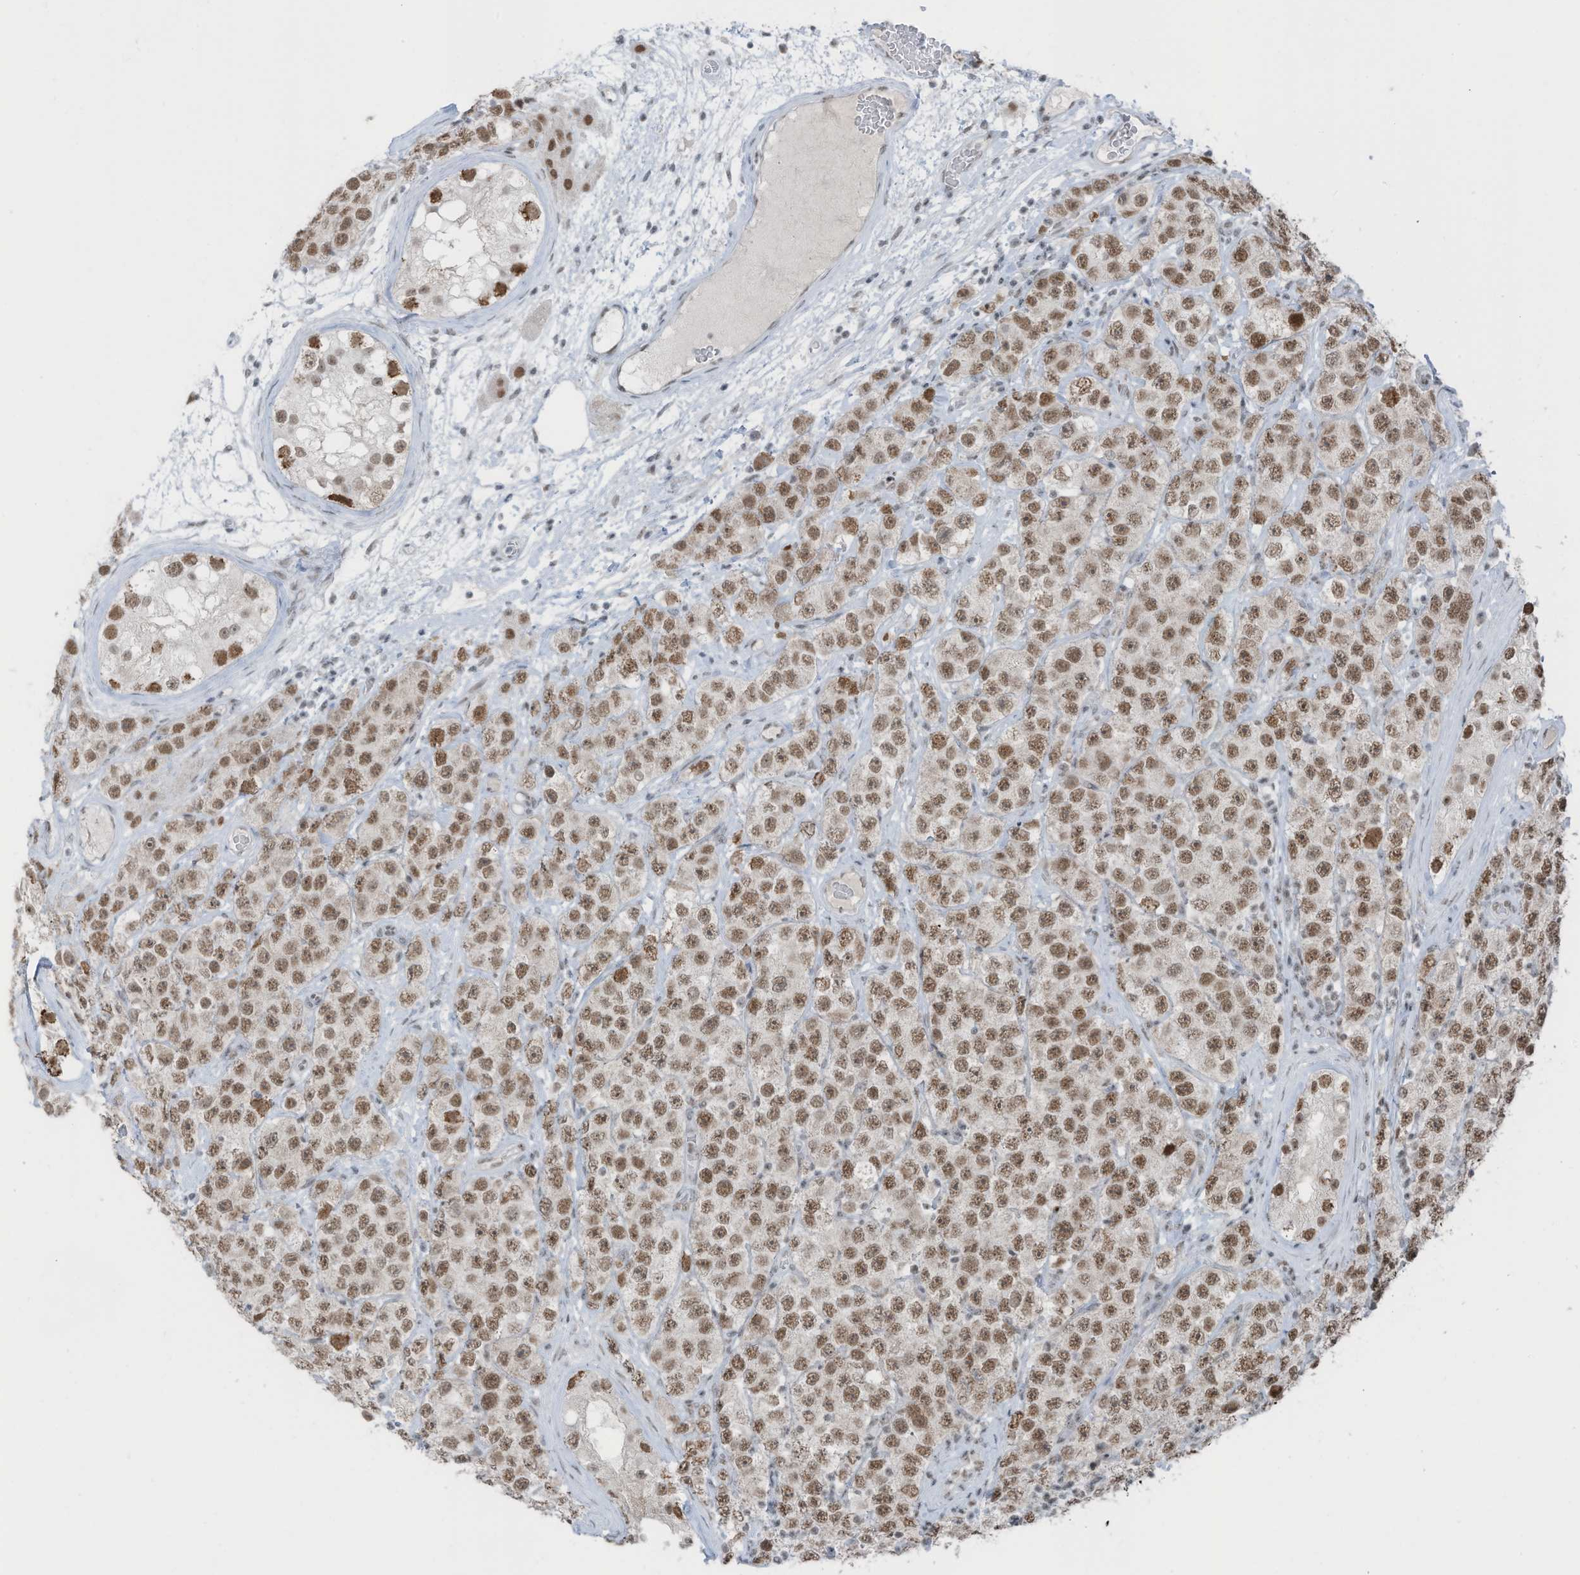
{"staining": {"intensity": "moderate", "quantity": ">75%", "location": "nuclear"}, "tissue": "testis cancer", "cell_type": "Tumor cells", "image_type": "cancer", "snomed": [{"axis": "morphology", "description": "Seminoma, NOS"}, {"axis": "topography", "description": "Testis"}], "caption": "Testis seminoma tissue demonstrates moderate nuclear positivity in about >75% of tumor cells", "gene": "WRNIP1", "patient": {"sex": "male", "age": 28}}